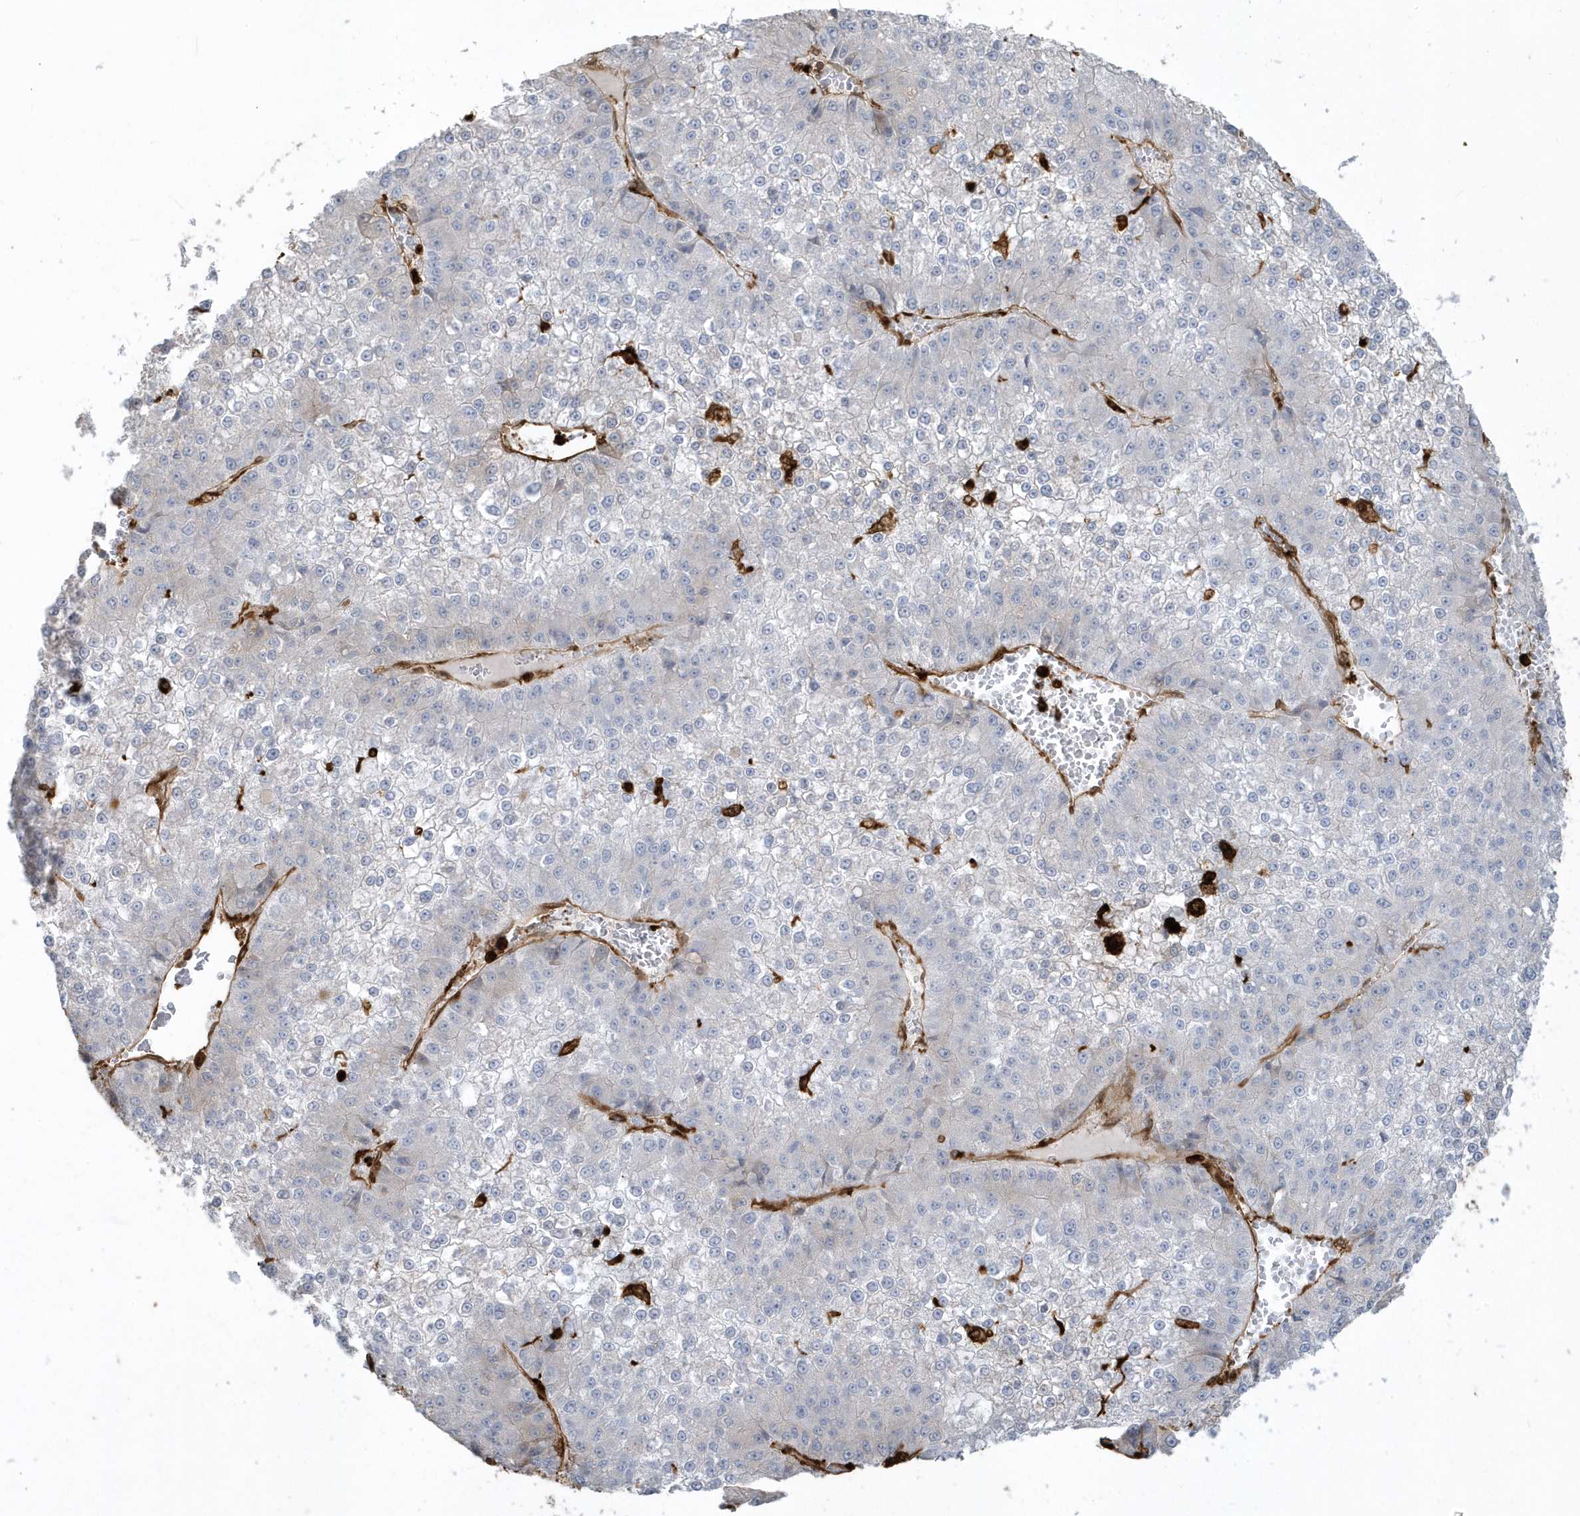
{"staining": {"intensity": "negative", "quantity": "none", "location": "none"}, "tissue": "liver cancer", "cell_type": "Tumor cells", "image_type": "cancer", "snomed": [{"axis": "morphology", "description": "Carcinoma, Hepatocellular, NOS"}, {"axis": "topography", "description": "Liver"}], "caption": "A high-resolution micrograph shows immunohistochemistry (IHC) staining of hepatocellular carcinoma (liver), which exhibits no significant staining in tumor cells.", "gene": "CLCN6", "patient": {"sex": "female", "age": 73}}